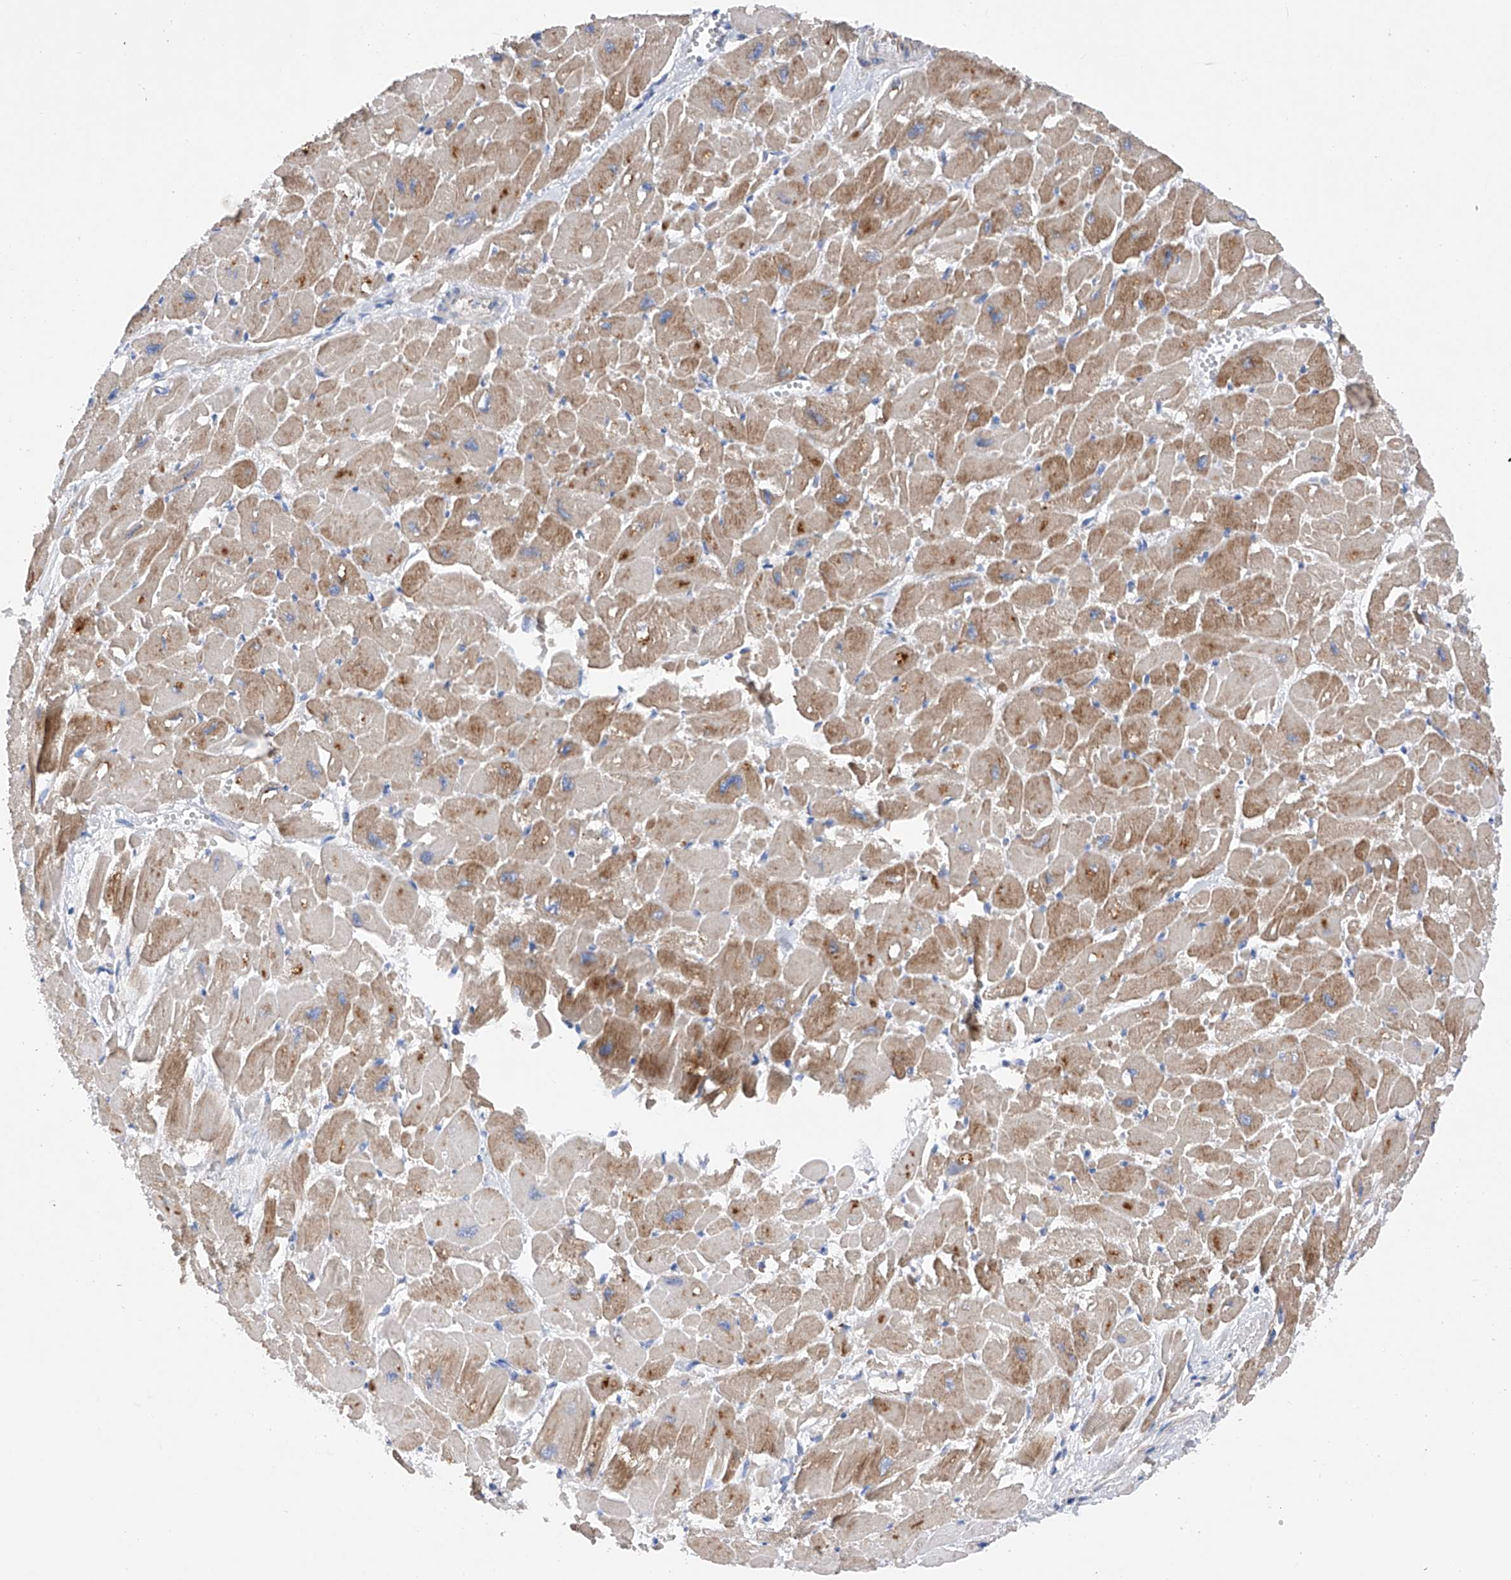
{"staining": {"intensity": "moderate", "quantity": ">75%", "location": "cytoplasmic/membranous"}, "tissue": "heart muscle", "cell_type": "Cardiomyocytes", "image_type": "normal", "snomed": [{"axis": "morphology", "description": "Normal tissue, NOS"}, {"axis": "topography", "description": "Heart"}], "caption": "Cardiomyocytes show moderate cytoplasmic/membranous expression in about >75% of cells in benign heart muscle. (DAB (3,3'-diaminobenzidine) = brown stain, brightfield microscopy at high magnification).", "gene": "SPATA20", "patient": {"sex": "male", "age": 54}}